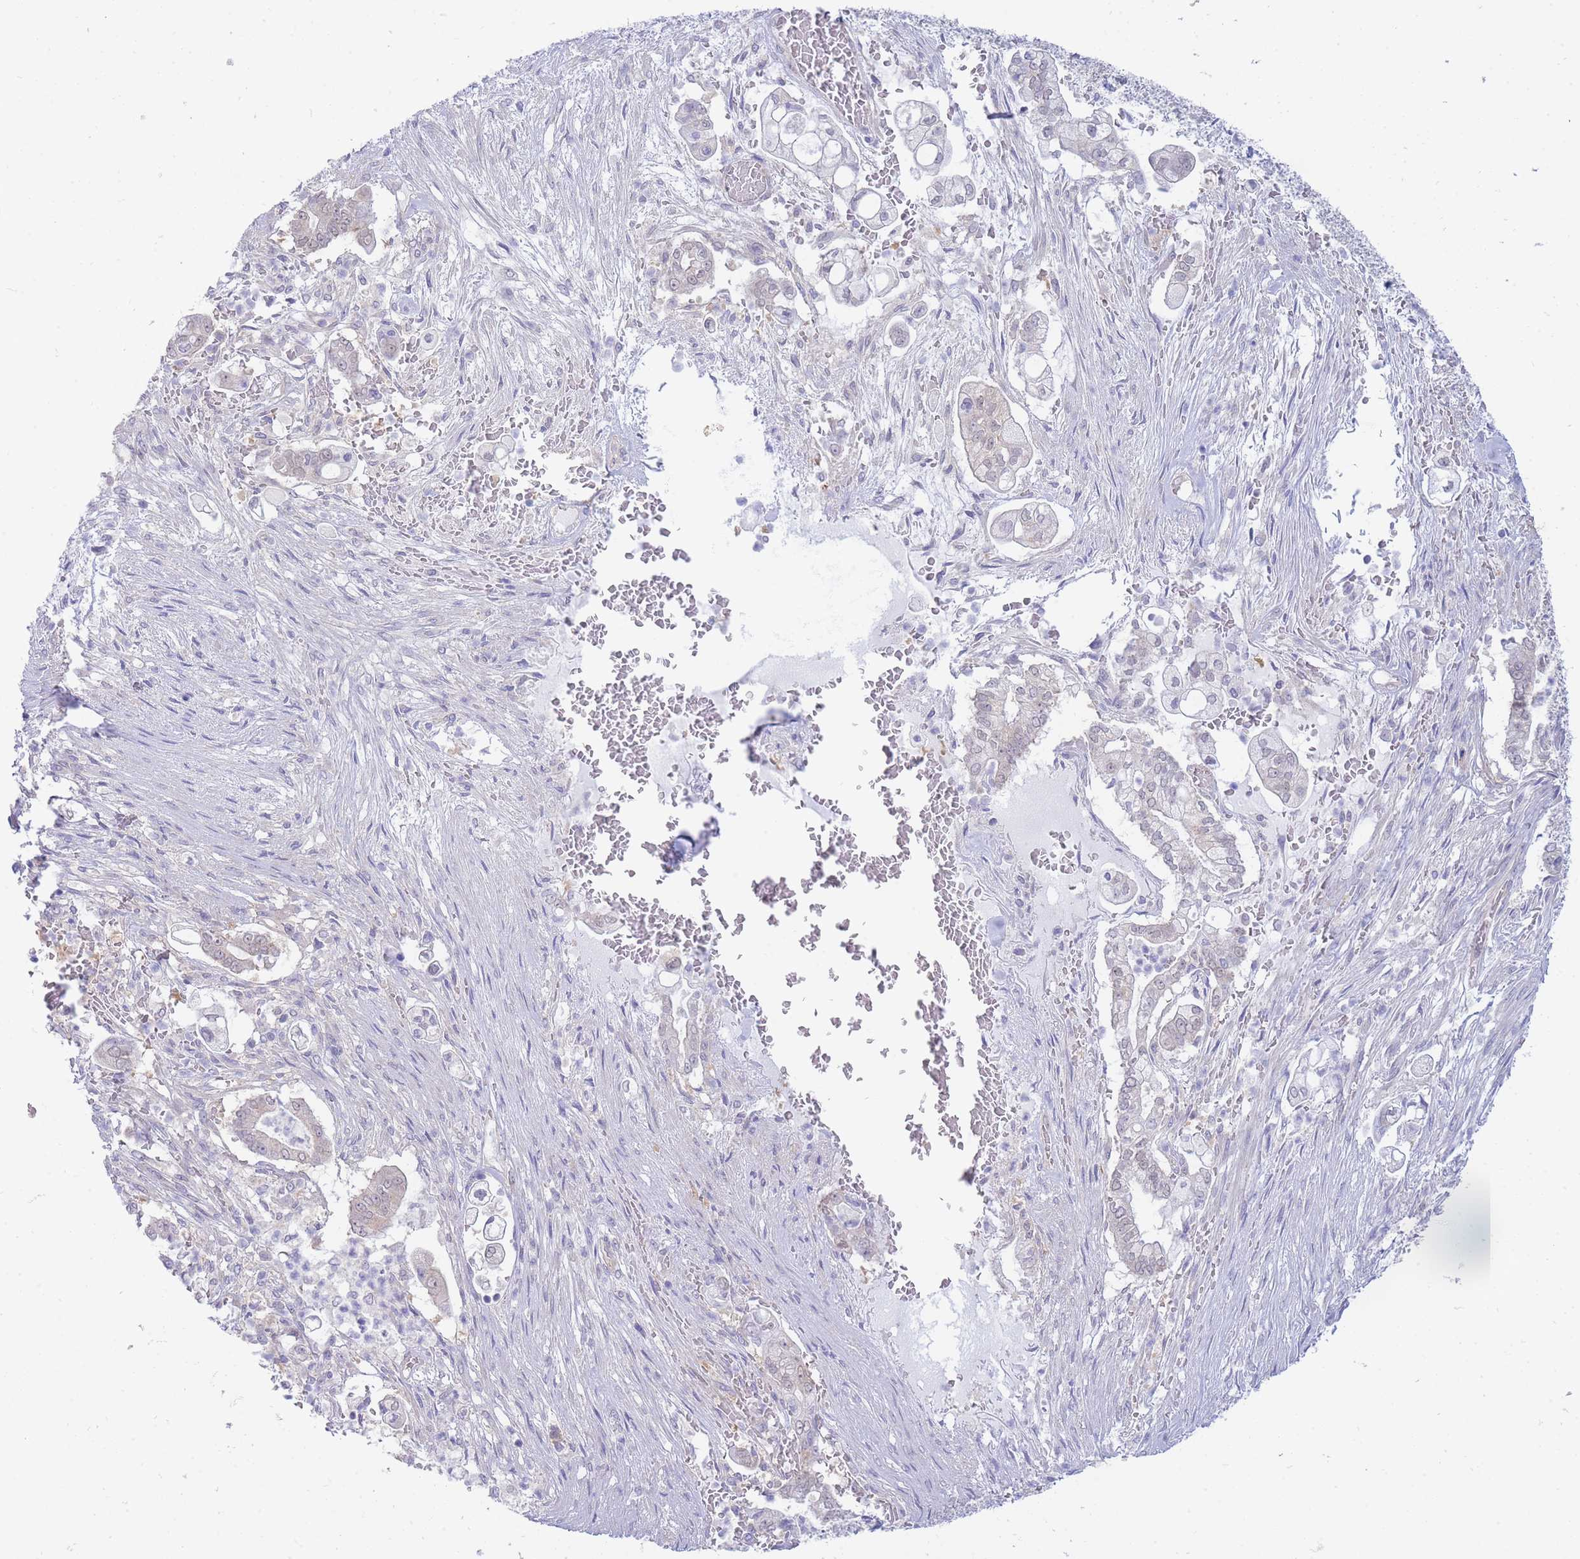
{"staining": {"intensity": "weak", "quantity": "25%-75%", "location": "cytoplasmic/membranous"}, "tissue": "pancreatic cancer", "cell_type": "Tumor cells", "image_type": "cancer", "snomed": [{"axis": "morphology", "description": "Adenocarcinoma, NOS"}, {"axis": "topography", "description": "Pancreas"}], "caption": "High-power microscopy captured an IHC micrograph of adenocarcinoma (pancreatic), revealing weak cytoplasmic/membranous expression in about 25%-75% of tumor cells.", "gene": "SUGT1", "patient": {"sex": "female", "age": 69}}